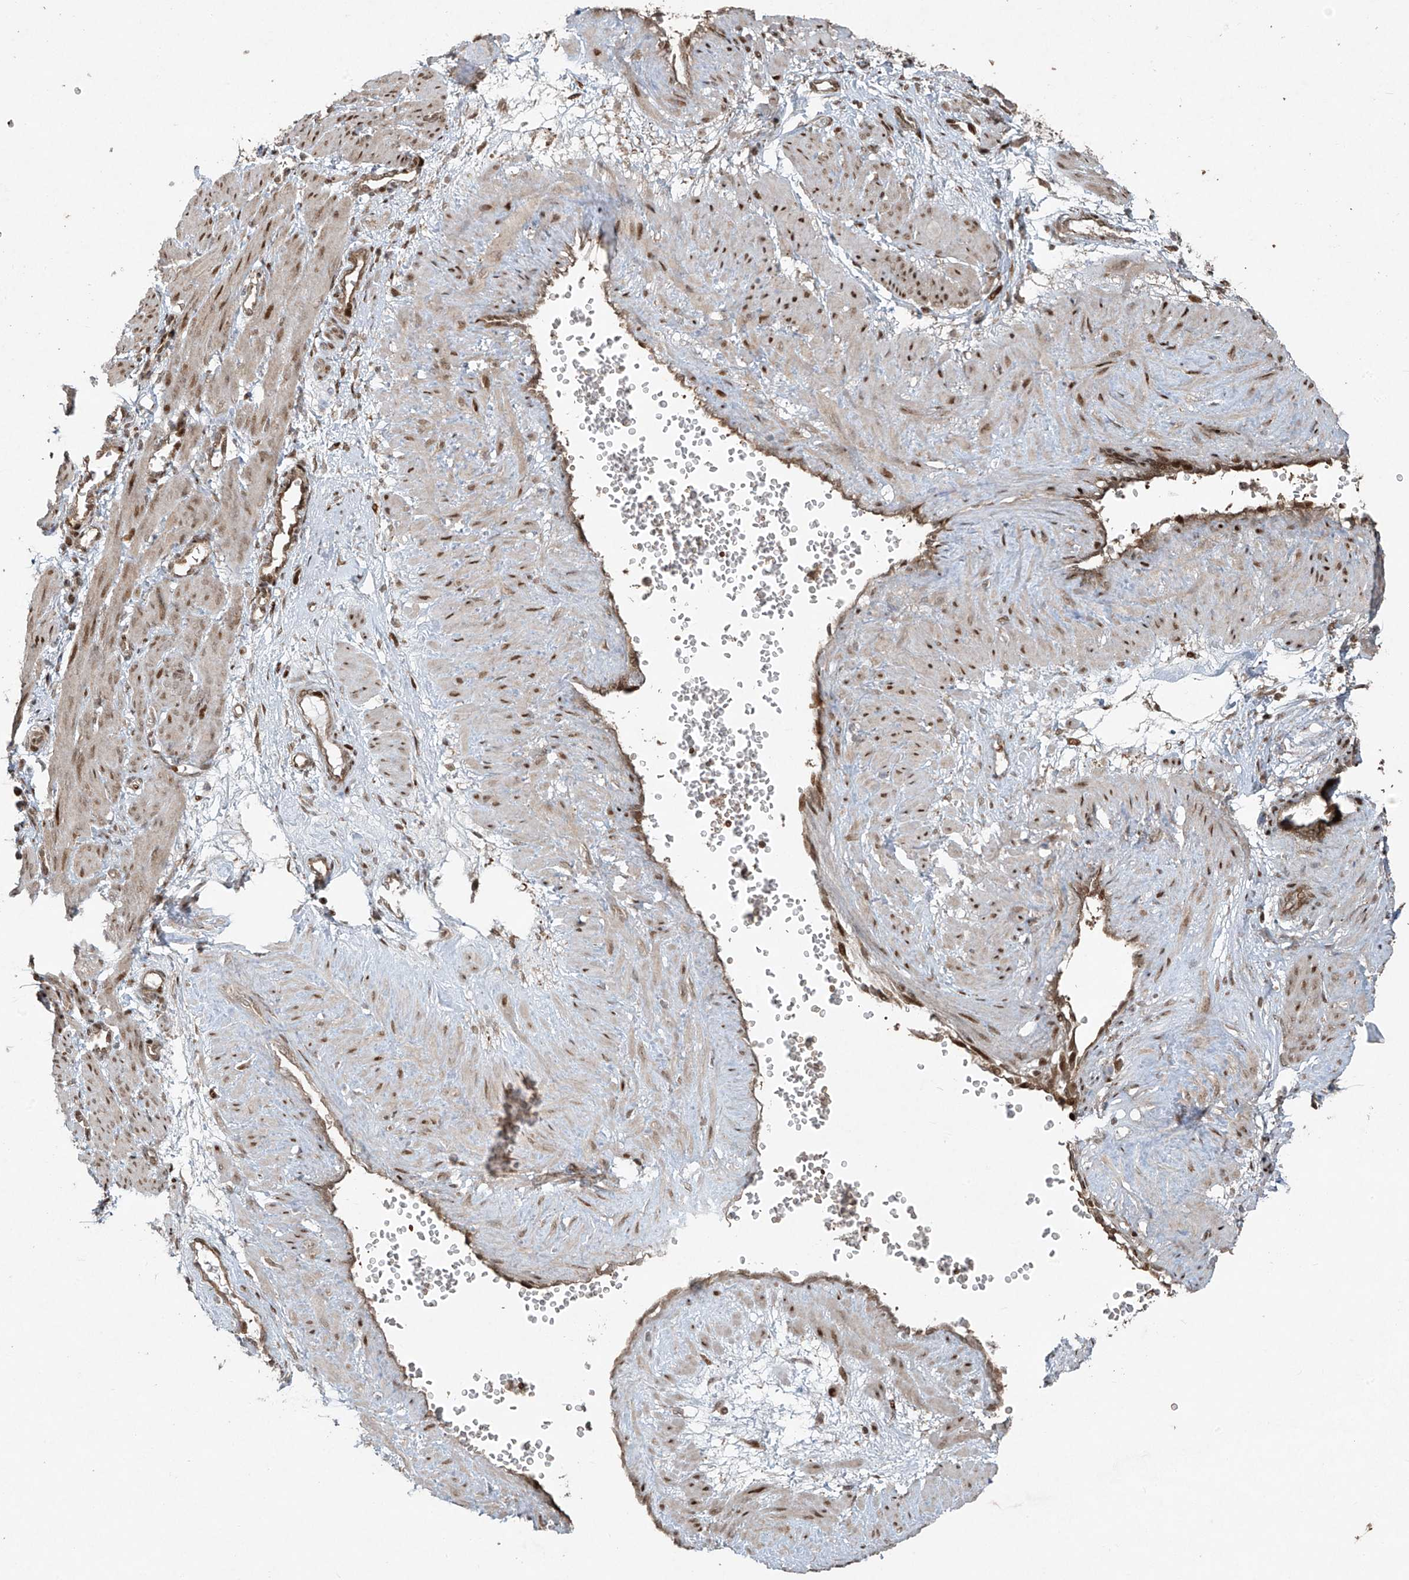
{"staining": {"intensity": "moderate", "quantity": "25%-75%", "location": "nuclear"}, "tissue": "smooth muscle", "cell_type": "Smooth muscle cells", "image_type": "normal", "snomed": [{"axis": "morphology", "description": "Normal tissue, NOS"}, {"axis": "topography", "description": "Endometrium"}], "caption": "Smooth muscle stained with DAB (3,3'-diaminobenzidine) immunohistochemistry (IHC) reveals medium levels of moderate nuclear staining in approximately 25%-75% of smooth muscle cells.", "gene": "TTC22", "patient": {"sex": "female", "age": 33}}